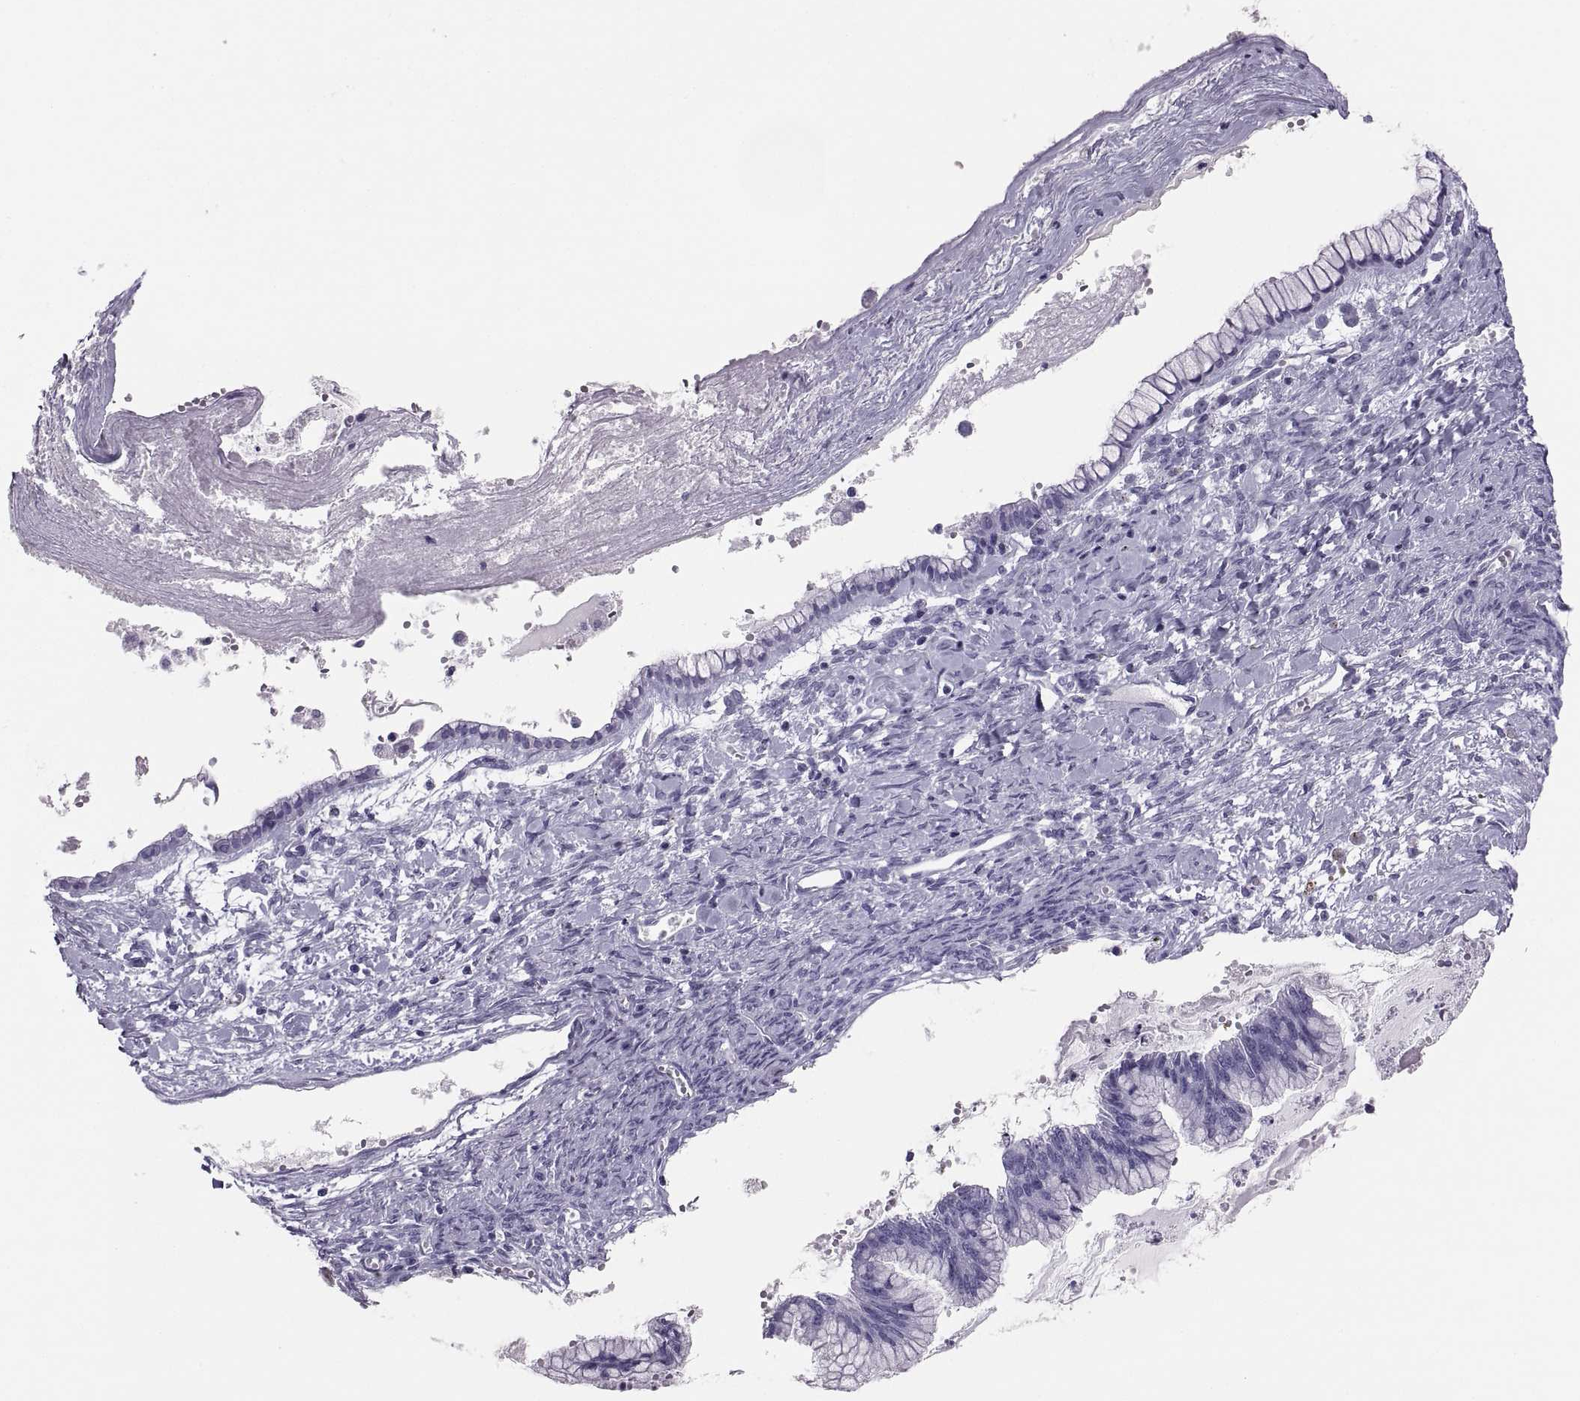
{"staining": {"intensity": "negative", "quantity": "none", "location": "none"}, "tissue": "ovarian cancer", "cell_type": "Tumor cells", "image_type": "cancer", "snomed": [{"axis": "morphology", "description": "Cystadenocarcinoma, mucinous, NOS"}, {"axis": "topography", "description": "Ovary"}], "caption": "Immunohistochemistry (IHC) of ovarian mucinous cystadenocarcinoma demonstrates no staining in tumor cells. Brightfield microscopy of IHC stained with DAB (3,3'-diaminobenzidine) (brown) and hematoxylin (blue), captured at high magnification.", "gene": "PAX2", "patient": {"sex": "female", "age": 67}}